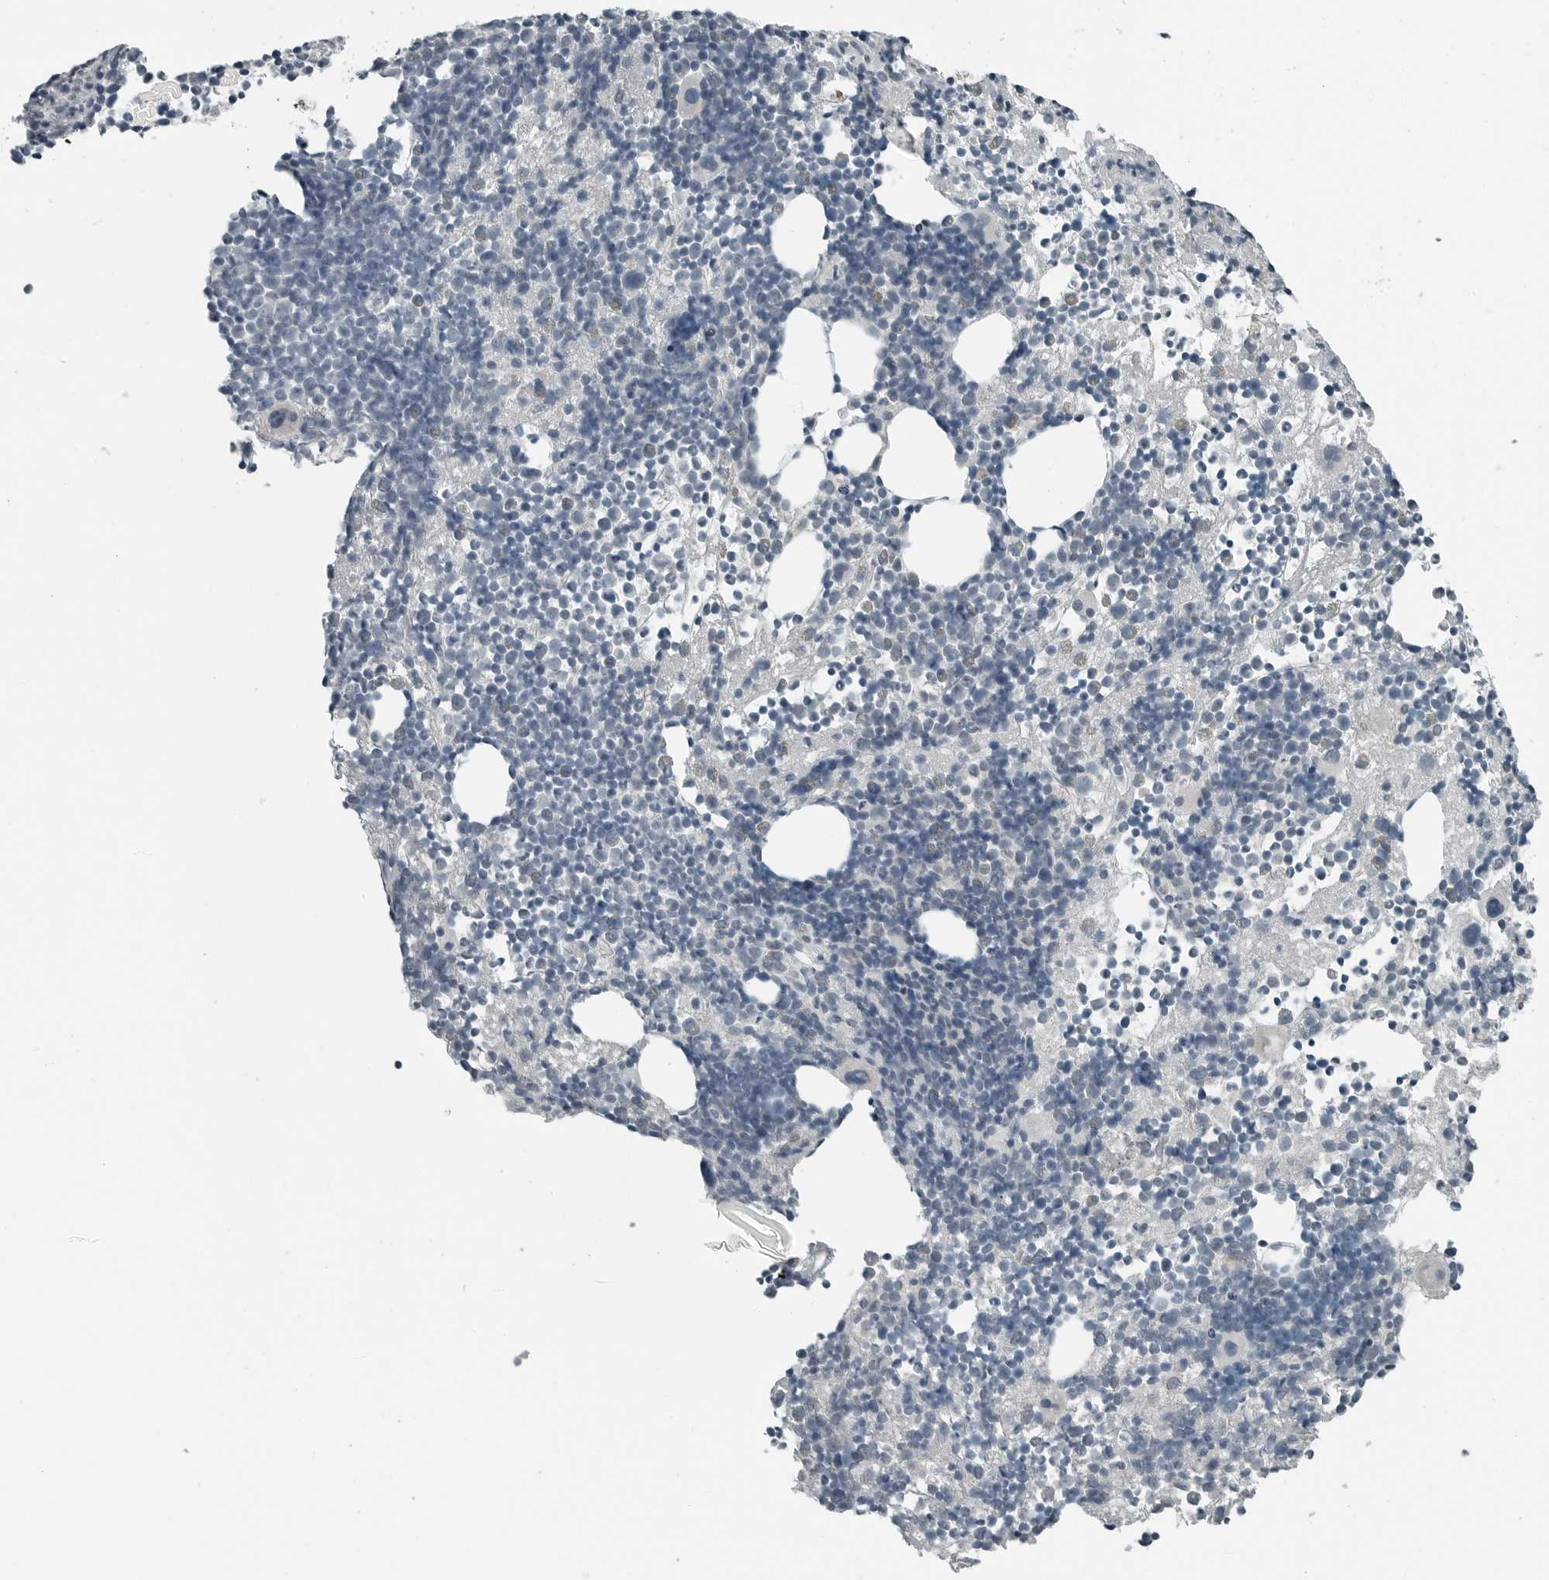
{"staining": {"intensity": "negative", "quantity": "none", "location": "none"}, "tissue": "bone marrow", "cell_type": "Hematopoietic cells", "image_type": "normal", "snomed": [{"axis": "morphology", "description": "Normal tissue, NOS"}, {"axis": "morphology", "description": "Inflammation, NOS"}, {"axis": "topography", "description": "Bone marrow"}], "caption": "Hematopoietic cells show no significant protein expression in benign bone marrow. (Immunohistochemistry (ihc), brightfield microscopy, high magnification).", "gene": "ENSG00000286112", "patient": {"sex": "male", "age": 1}}